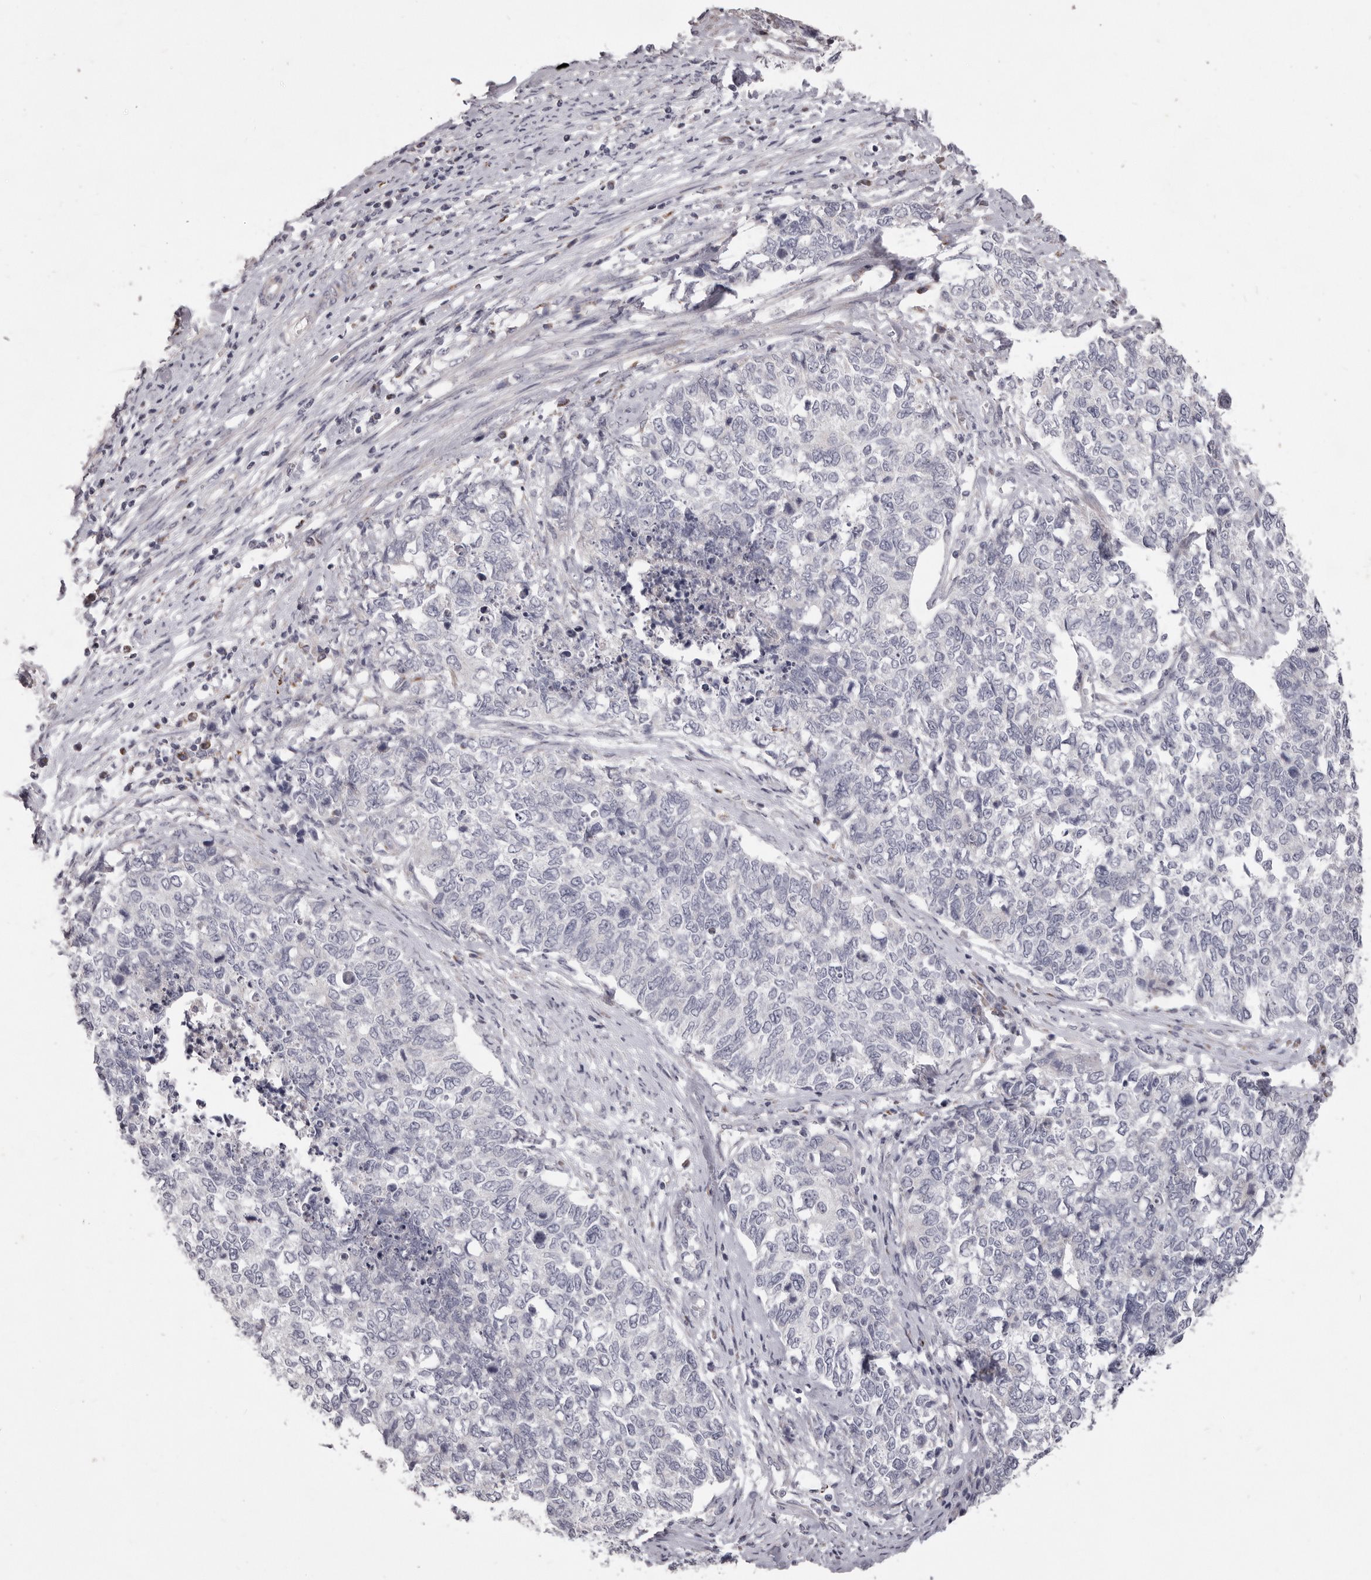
{"staining": {"intensity": "negative", "quantity": "none", "location": "none"}, "tissue": "cervical cancer", "cell_type": "Tumor cells", "image_type": "cancer", "snomed": [{"axis": "morphology", "description": "Squamous cell carcinoma, NOS"}, {"axis": "topography", "description": "Cervix"}], "caption": "IHC histopathology image of human cervical cancer (squamous cell carcinoma) stained for a protein (brown), which shows no expression in tumor cells. Nuclei are stained in blue.", "gene": "PRMT2", "patient": {"sex": "female", "age": 63}}